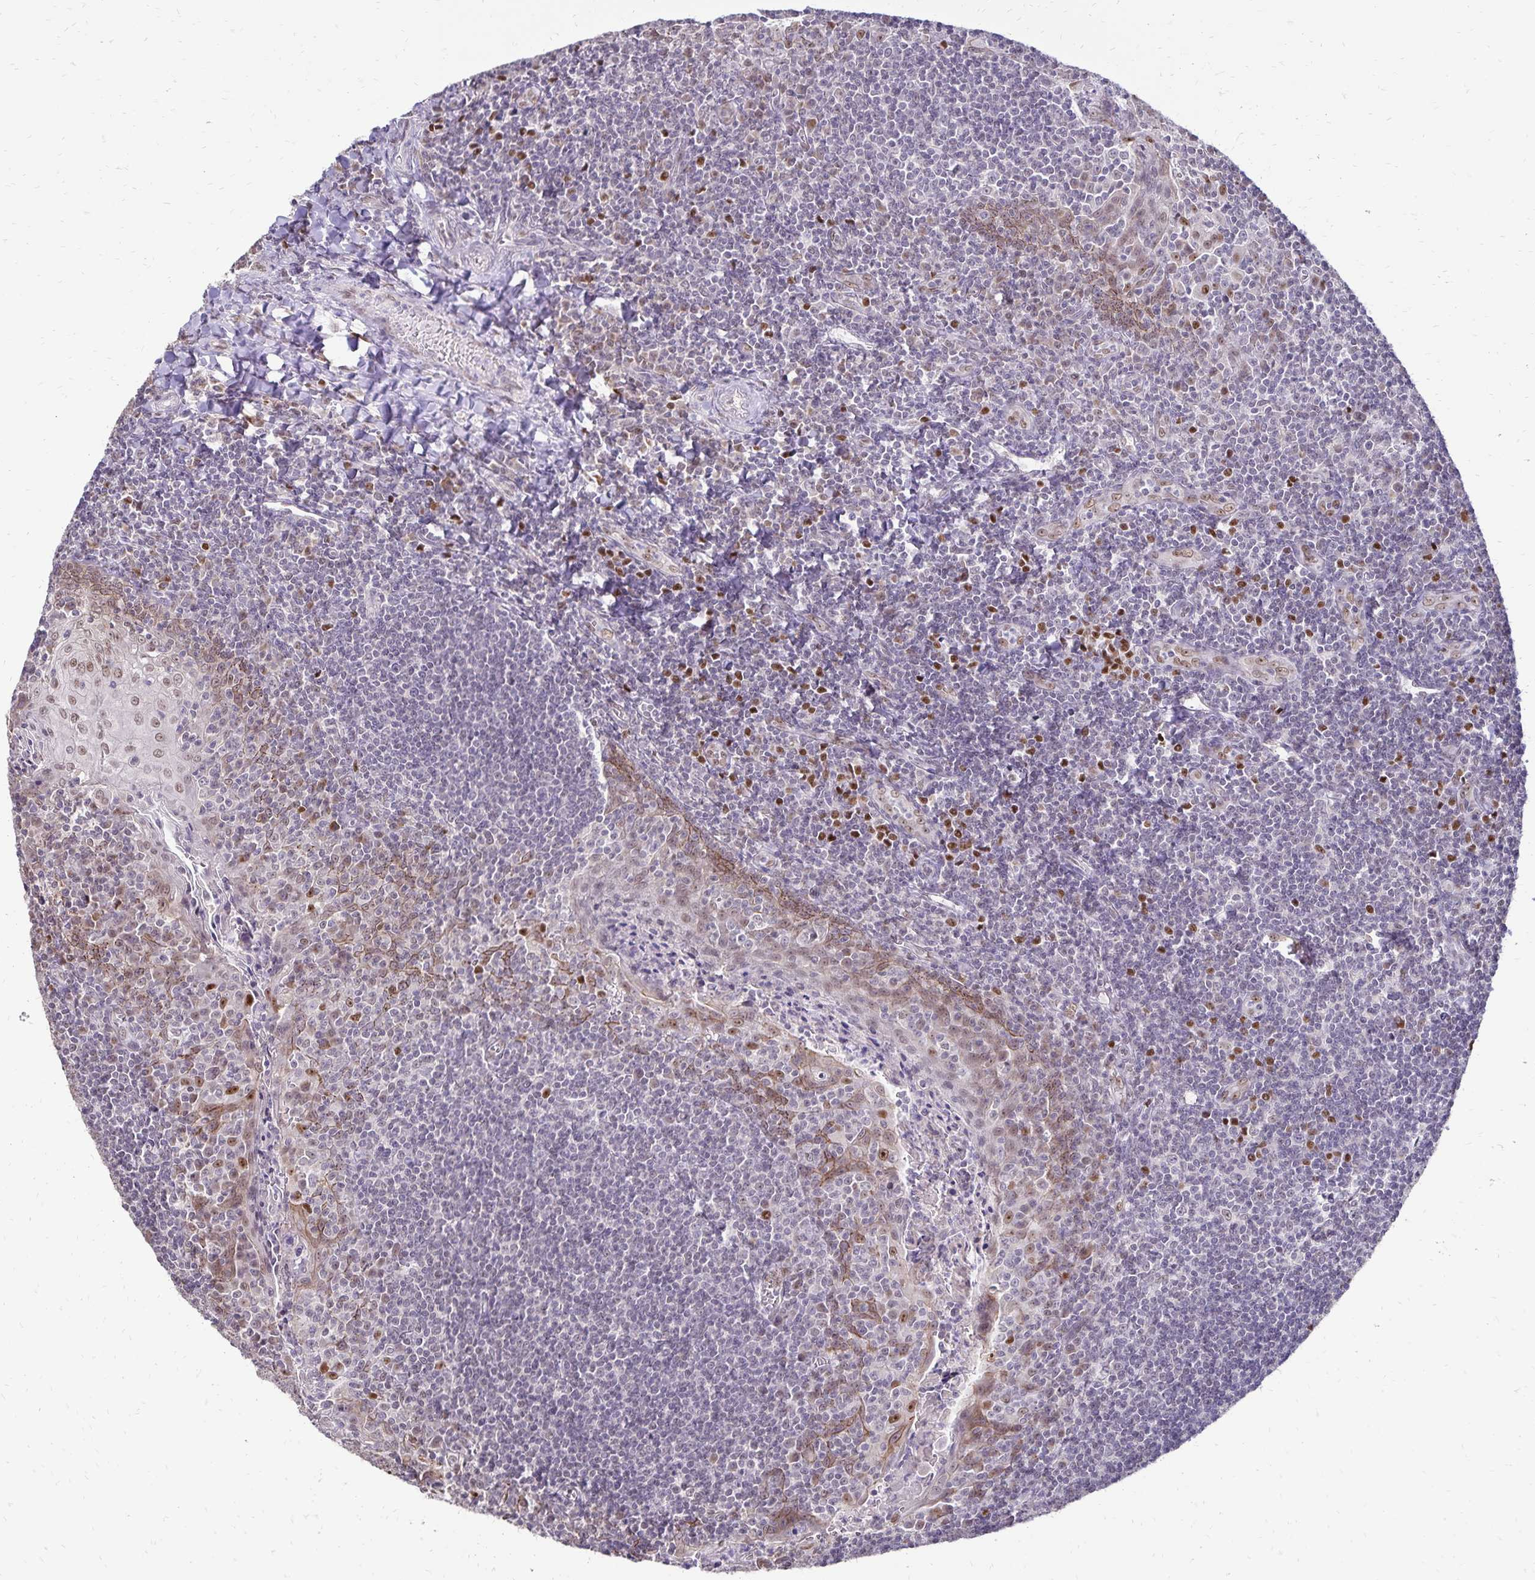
{"staining": {"intensity": "negative", "quantity": "none", "location": "none"}, "tissue": "tonsil", "cell_type": "Germinal center cells", "image_type": "normal", "snomed": [{"axis": "morphology", "description": "Normal tissue, NOS"}, {"axis": "morphology", "description": "Inflammation, NOS"}, {"axis": "topography", "description": "Tonsil"}], "caption": "This is an IHC photomicrograph of benign tonsil. There is no staining in germinal center cells.", "gene": "POLB", "patient": {"sex": "female", "age": 31}}